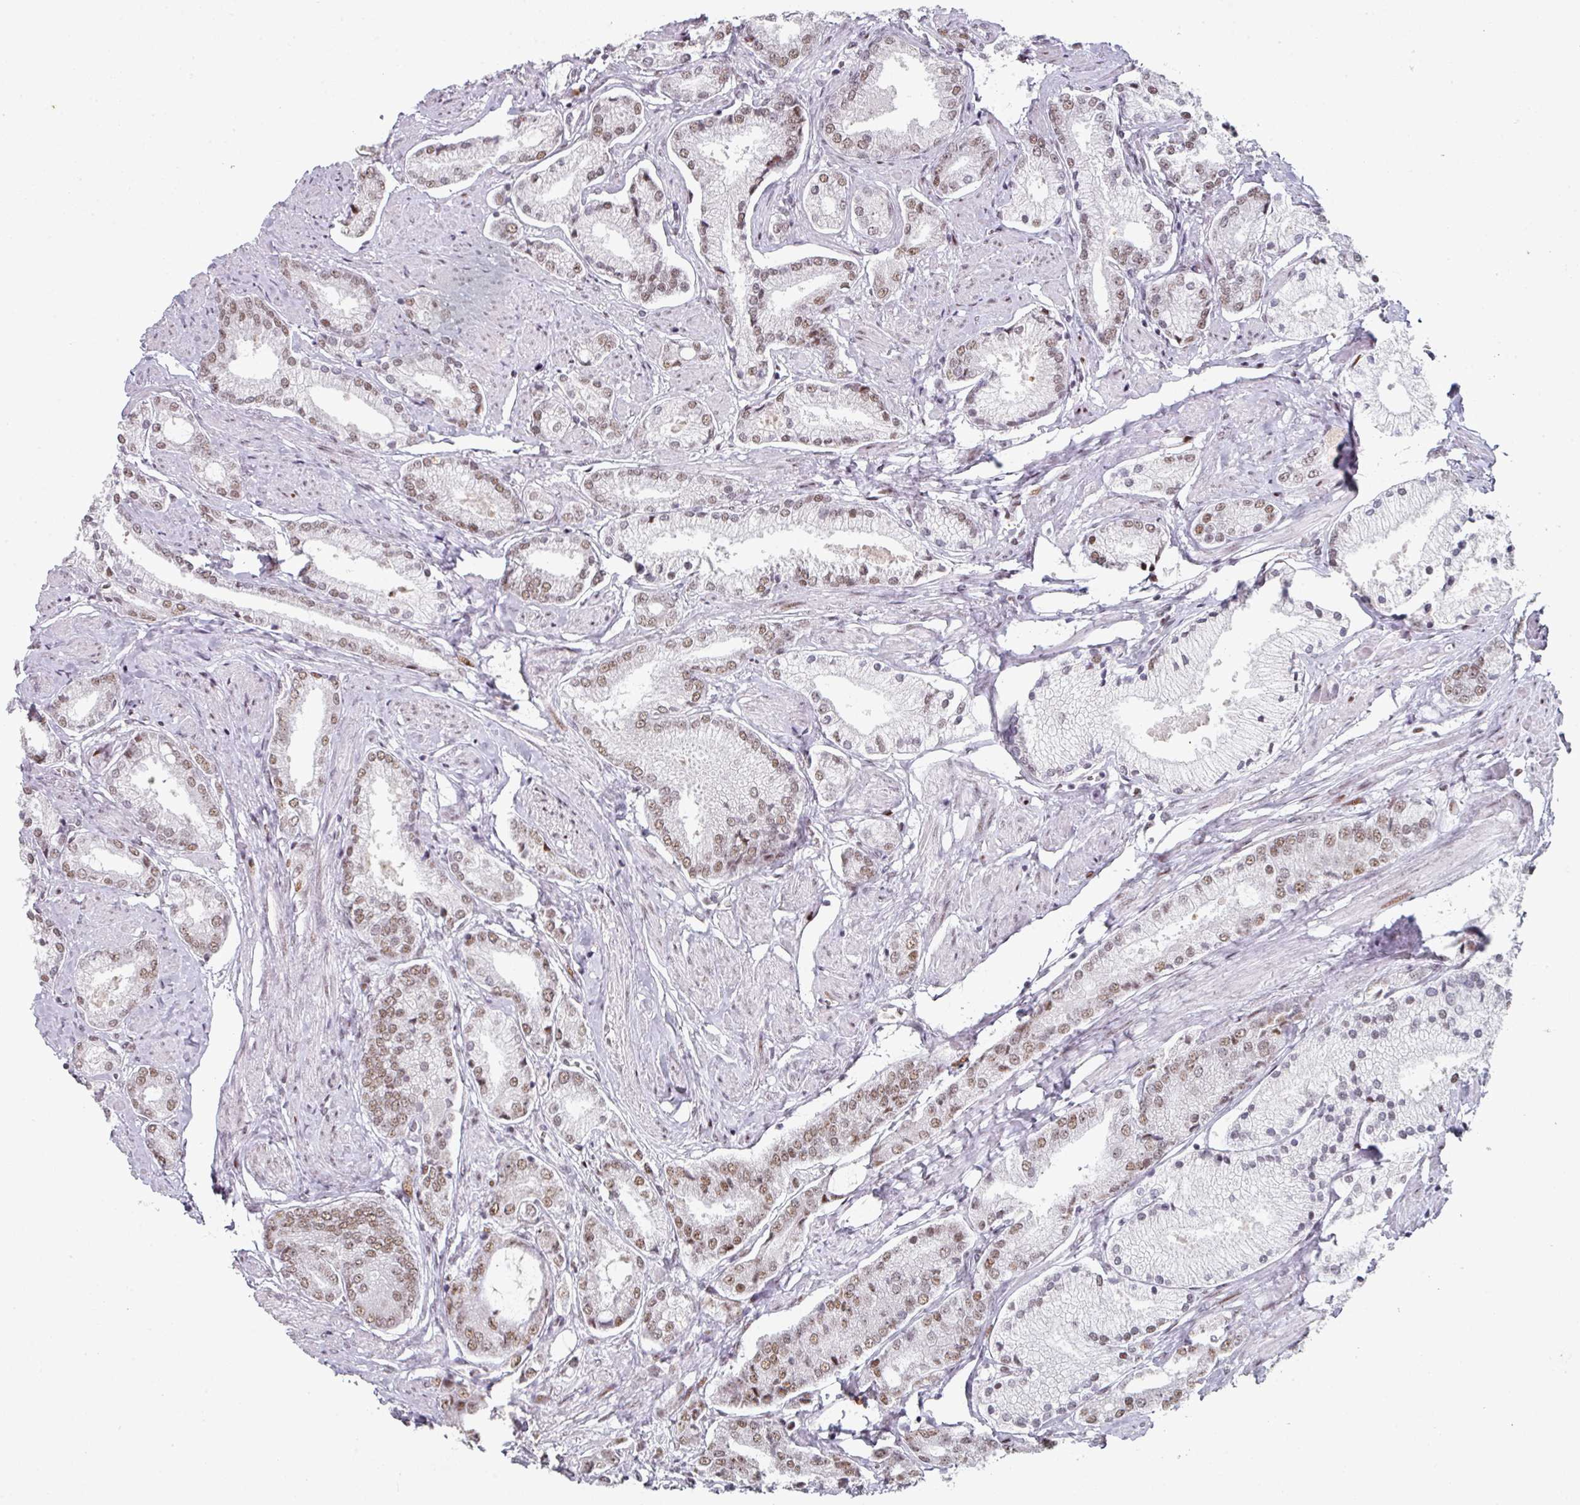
{"staining": {"intensity": "moderate", "quantity": ">75%", "location": "nuclear"}, "tissue": "prostate cancer", "cell_type": "Tumor cells", "image_type": "cancer", "snomed": [{"axis": "morphology", "description": "Adenocarcinoma, High grade"}, {"axis": "topography", "description": "Prostate and seminal vesicle, NOS"}], "caption": "Prostate cancer stained for a protein demonstrates moderate nuclear positivity in tumor cells.", "gene": "SF3B5", "patient": {"sex": "male", "age": 64}}